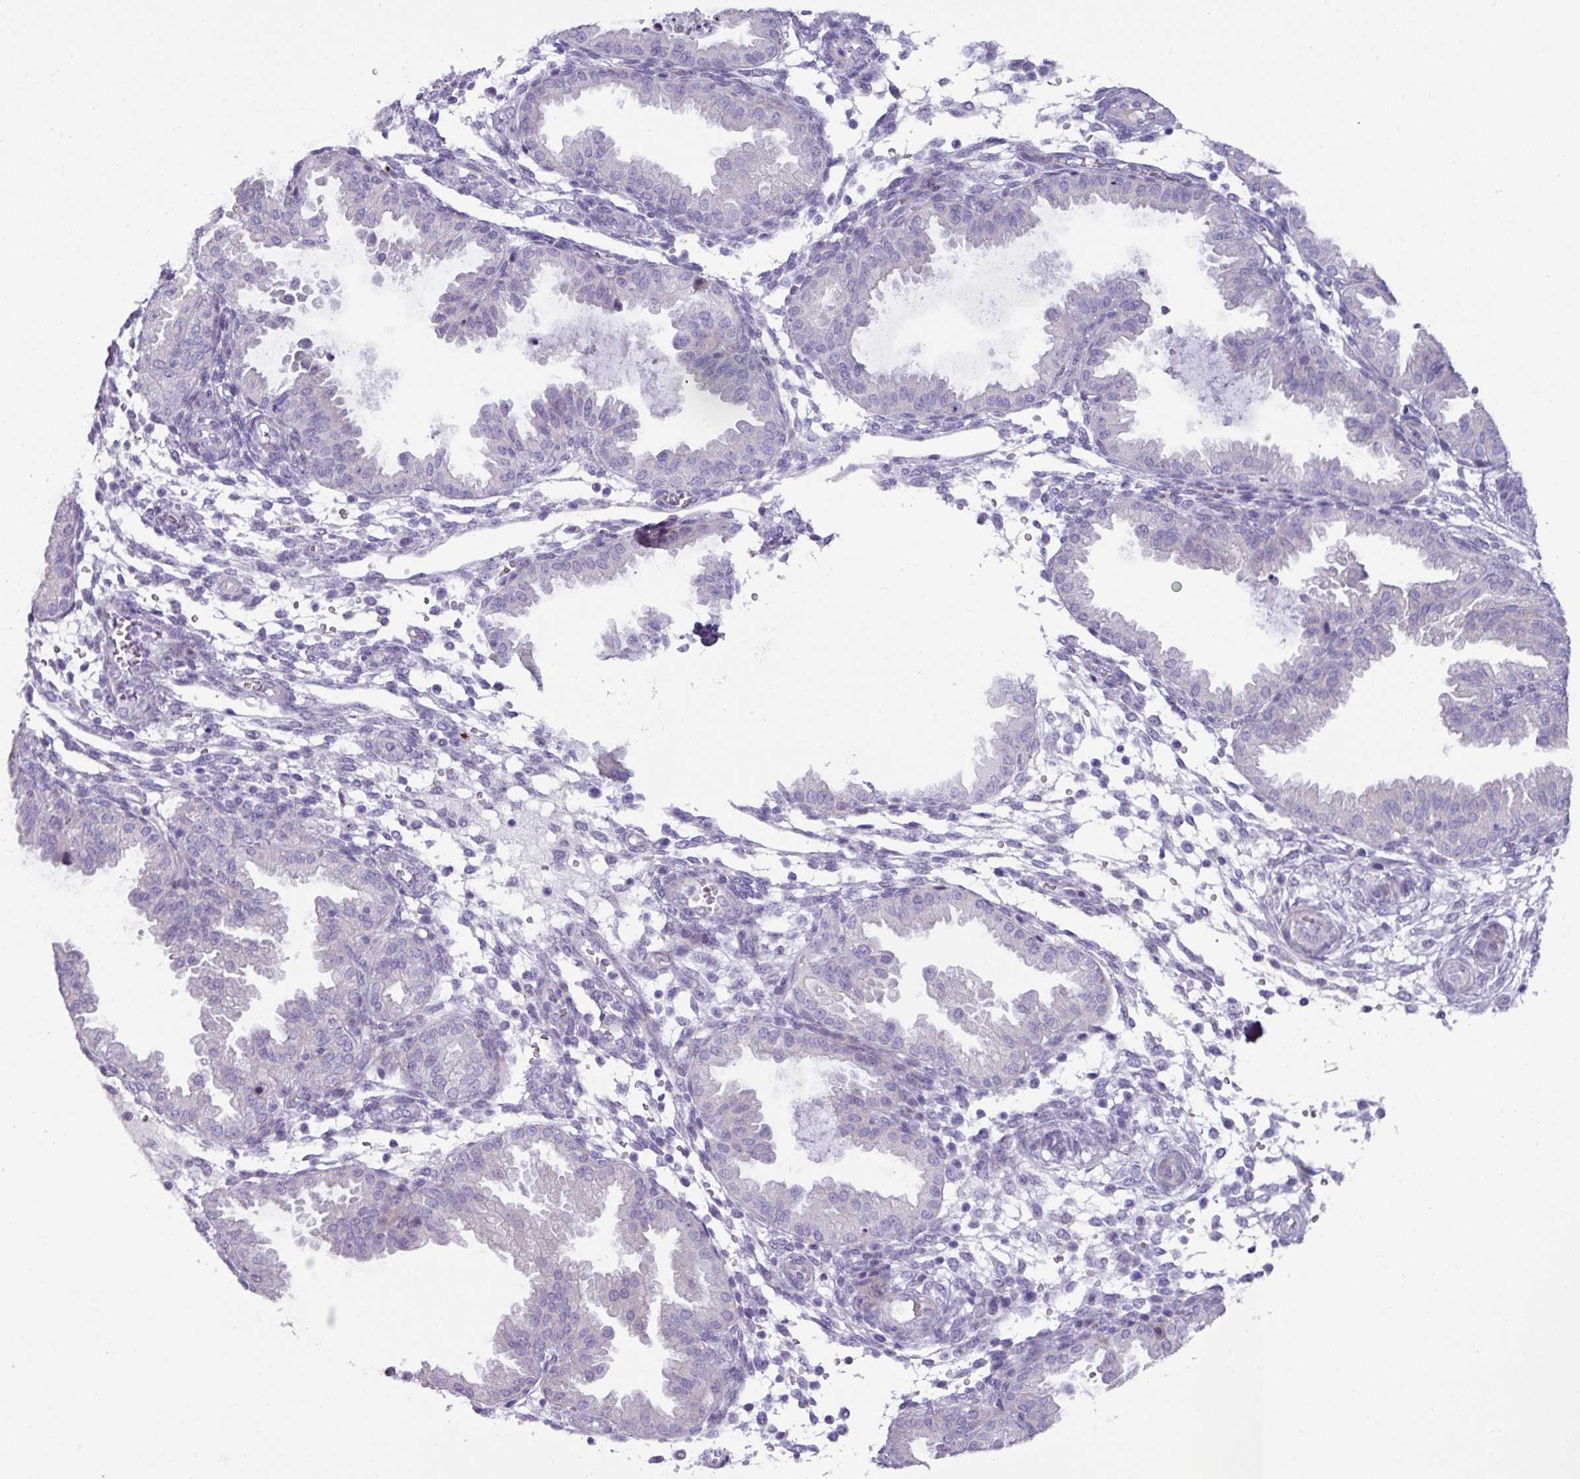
{"staining": {"intensity": "negative", "quantity": "none", "location": "none"}, "tissue": "endometrium", "cell_type": "Cells in endometrial stroma", "image_type": "normal", "snomed": [{"axis": "morphology", "description": "Normal tissue, NOS"}, {"axis": "topography", "description": "Endometrium"}], "caption": "Immunohistochemistry (IHC) micrograph of benign endometrium stained for a protein (brown), which shows no expression in cells in endometrial stroma. (Immunohistochemistry (IHC), brightfield microscopy, high magnification).", "gene": "RGS16", "patient": {"sex": "female", "age": 33}}